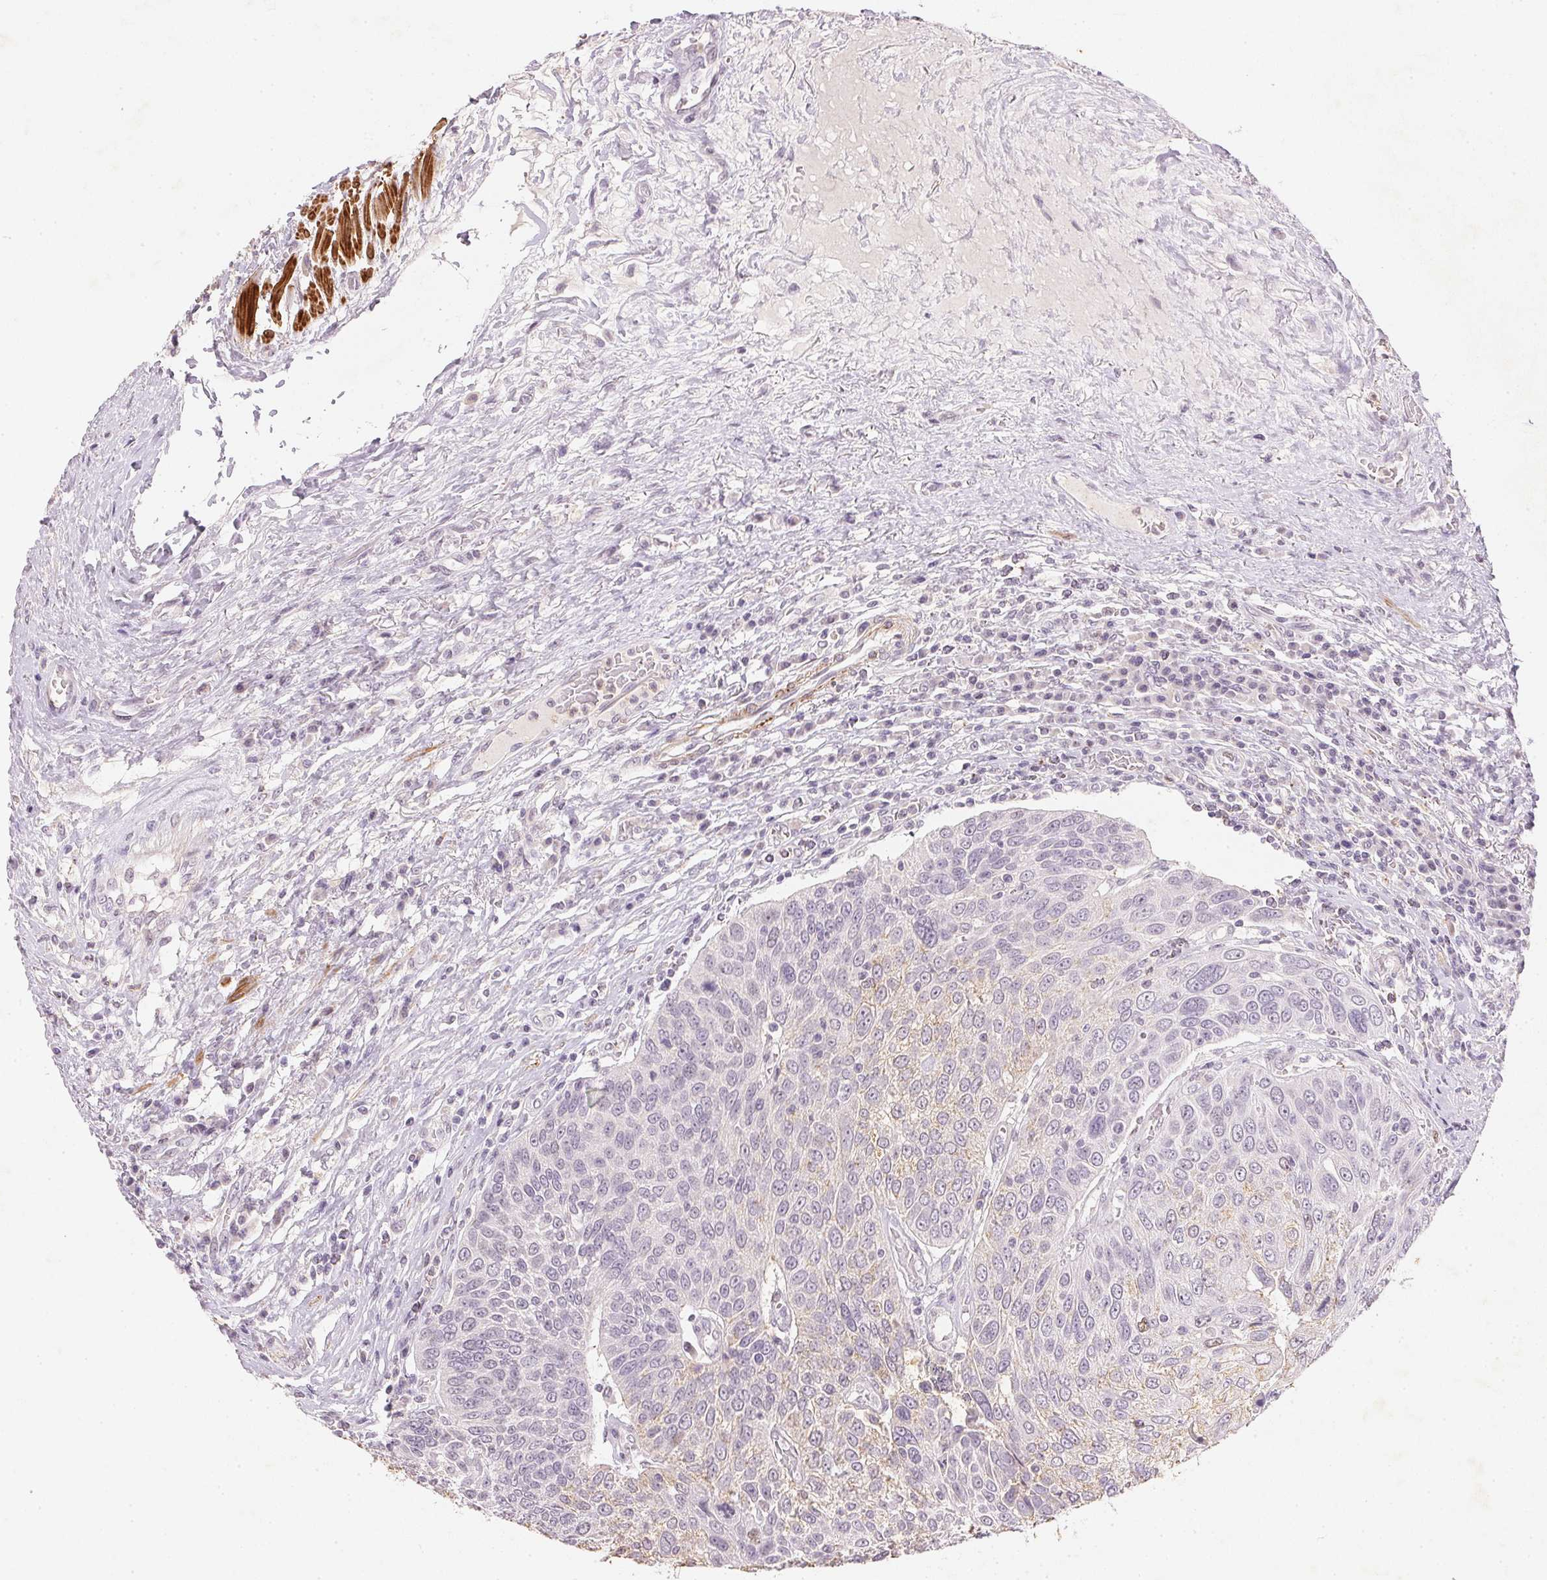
{"staining": {"intensity": "weak", "quantity": "<25%", "location": "nuclear"}, "tissue": "urothelial cancer", "cell_type": "Tumor cells", "image_type": "cancer", "snomed": [{"axis": "morphology", "description": "Urothelial carcinoma, High grade"}, {"axis": "topography", "description": "Urinary bladder"}], "caption": "A histopathology image of high-grade urothelial carcinoma stained for a protein shows no brown staining in tumor cells.", "gene": "SMTN", "patient": {"sex": "female", "age": 70}}